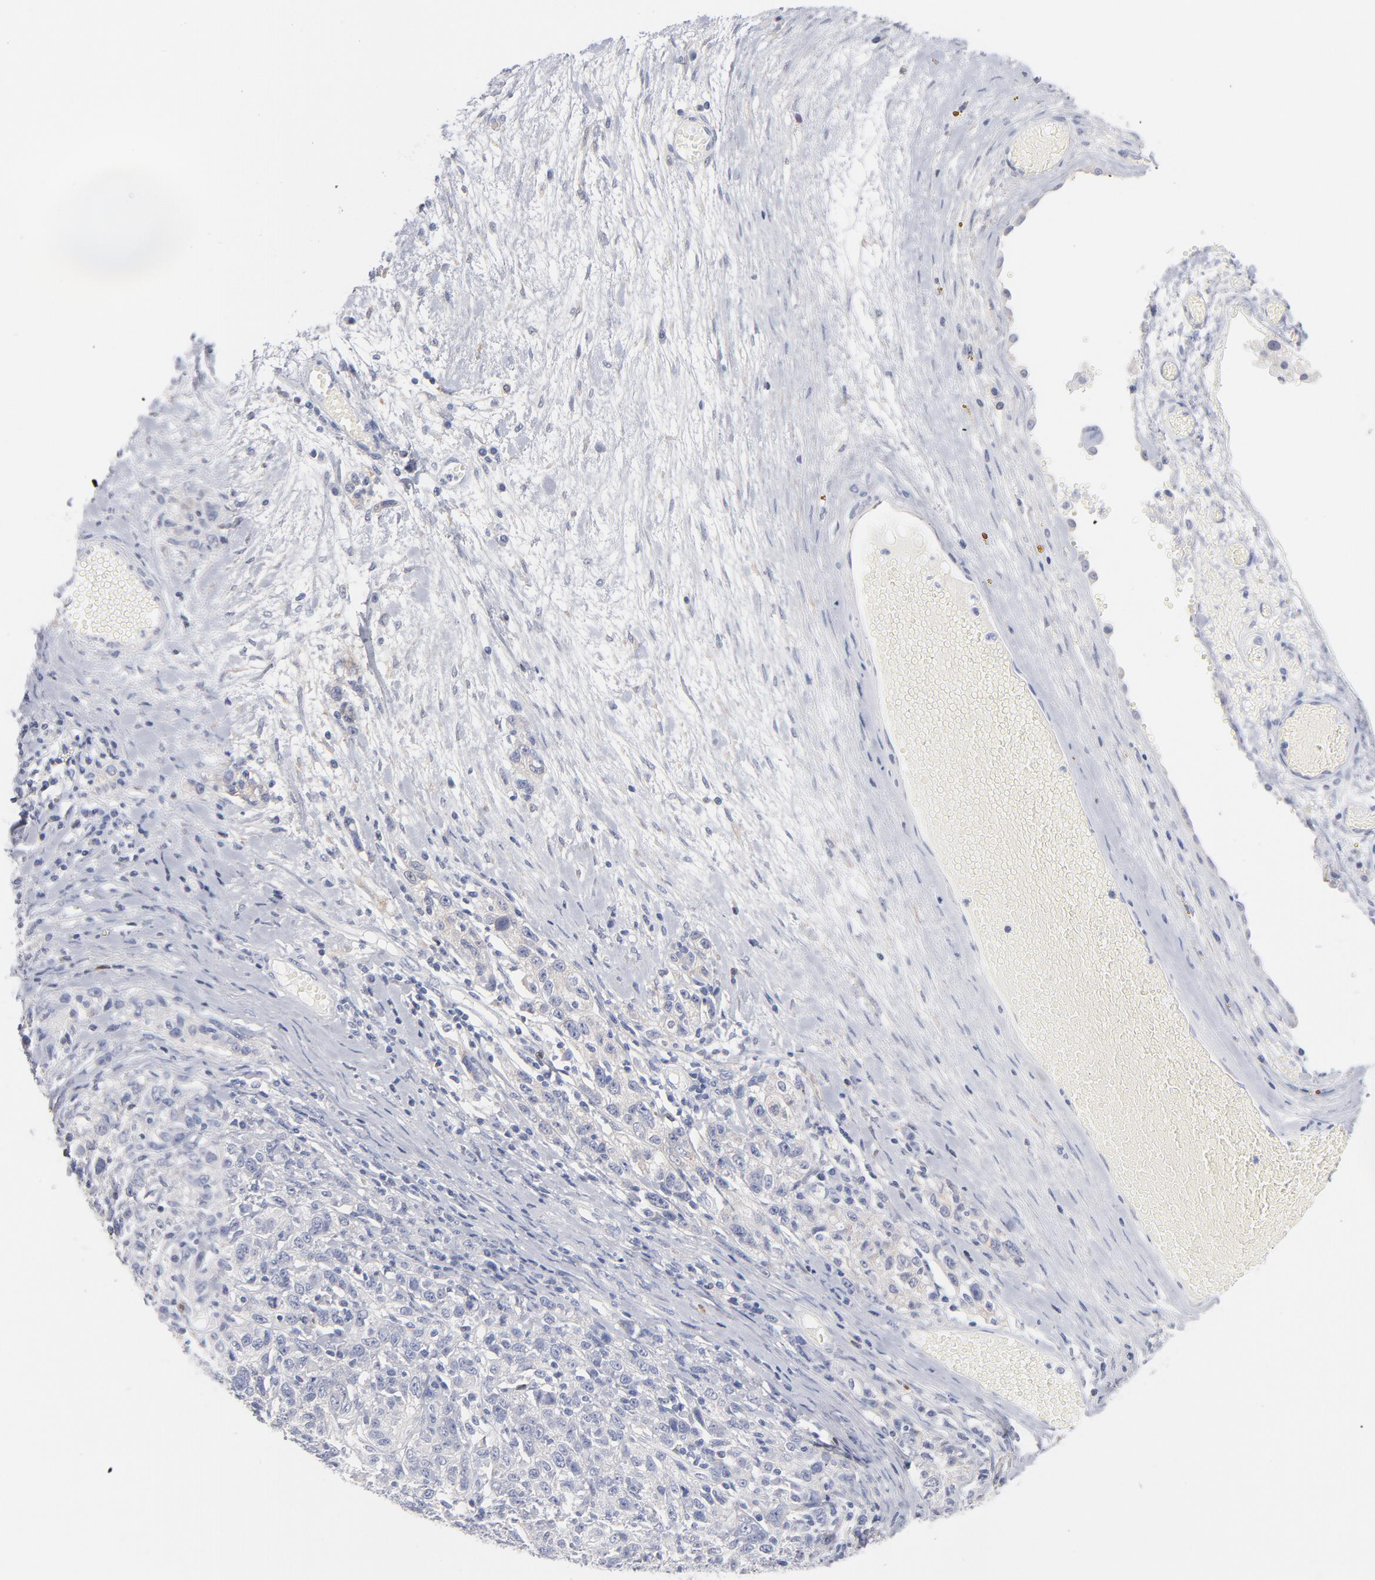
{"staining": {"intensity": "negative", "quantity": "none", "location": "none"}, "tissue": "ovarian cancer", "cell_type": "Tumor cells", "image_type": "cancer", "snomed": [{"axis": "morphology", "description": "Cystadenocarcinoma, serous, NOS"}, {"axis": "topography", "description": "Ovary"}], "caption": "This is a micrograph of IHC staining of serous cystadenocarcinoma (ovarian), which shows no staining in tumor cells.", "gene": "MID1", "patient": {"sex": "female", "age": 71}}